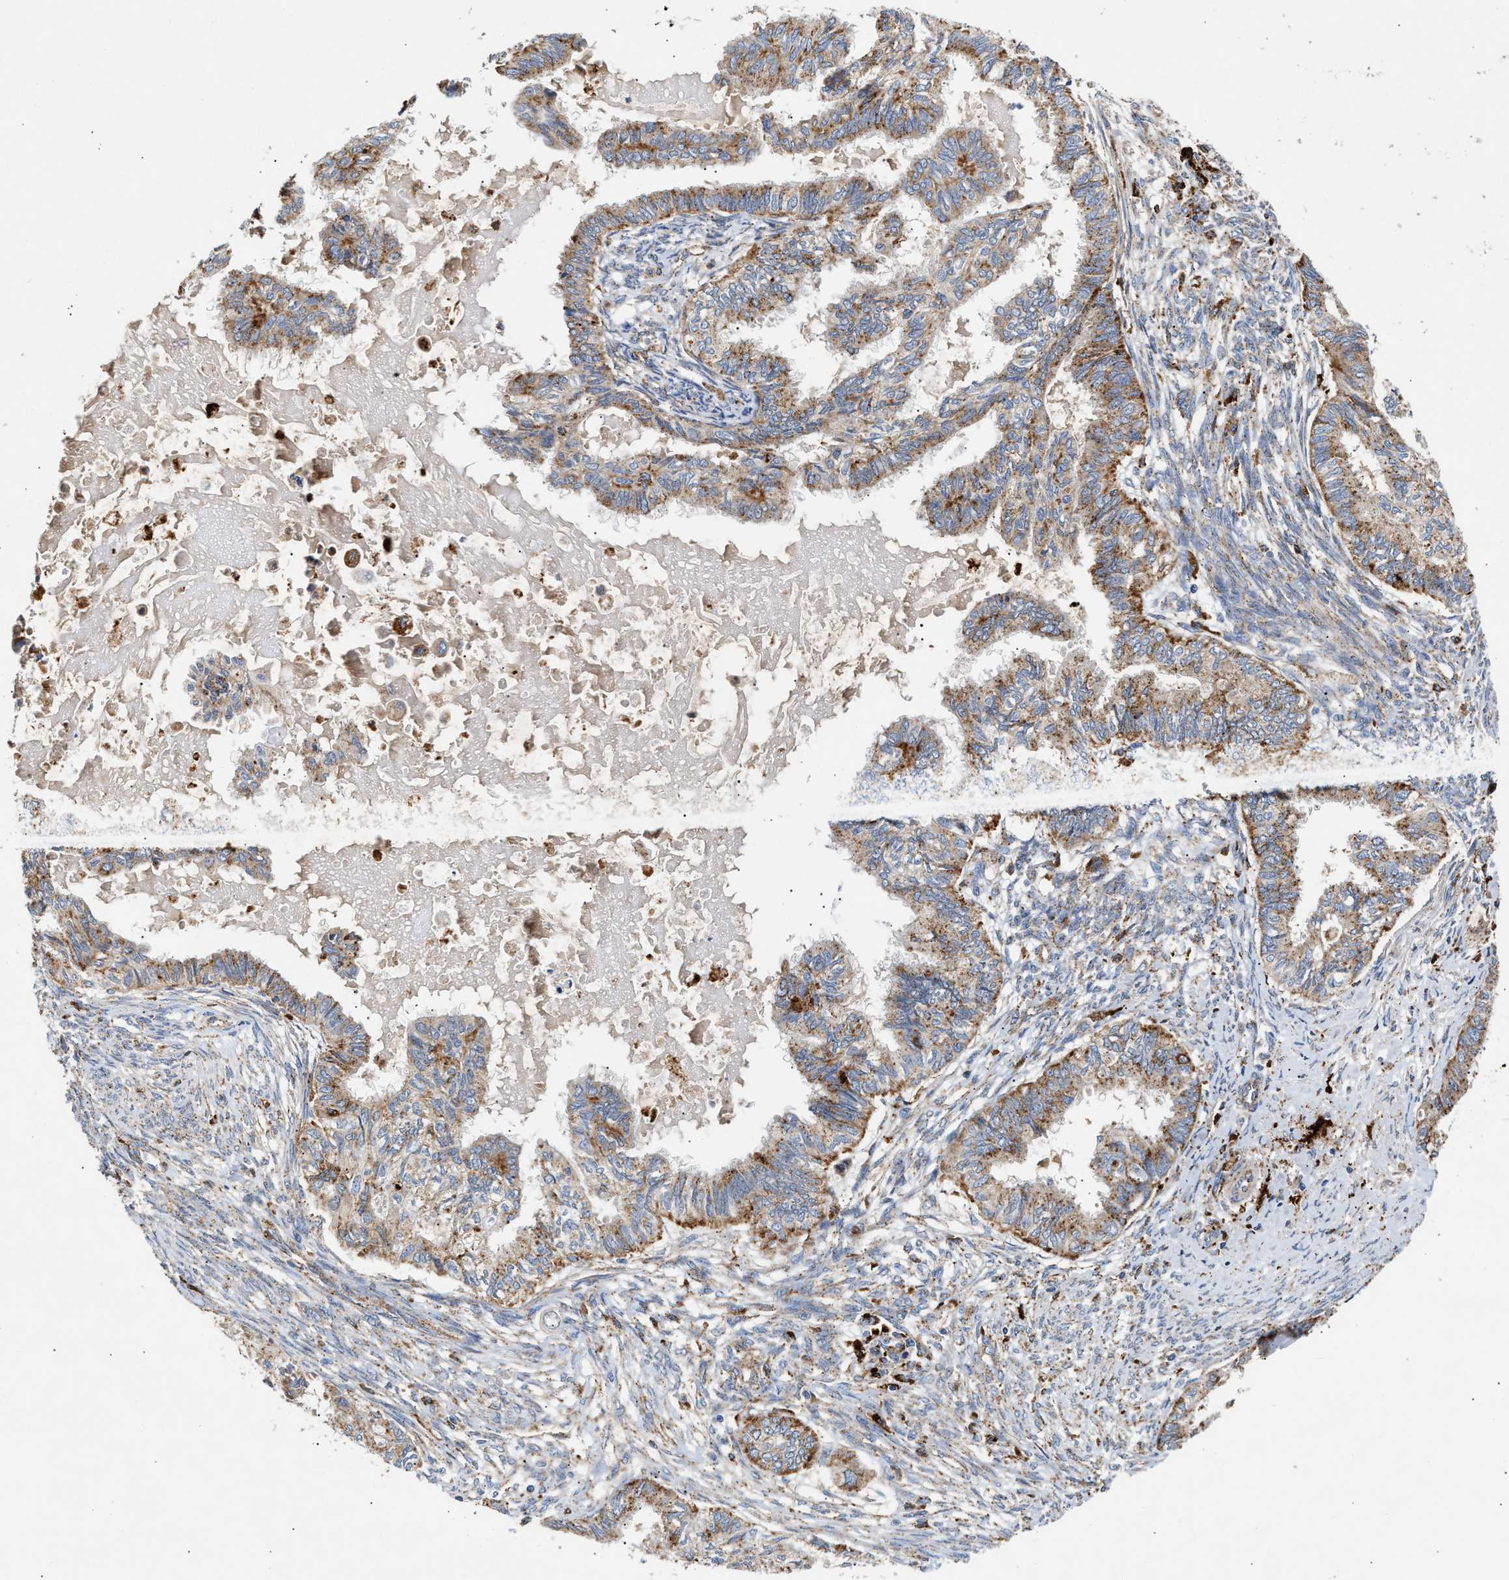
{"staining": {"intensity": "moderate", "quantity": ">75%", "location": "cytoplasmic/membranous"}, "tissue": "cervical cancer", "cell_type": "Tumor cells", "image_type": "cancer", "snomed": [{"axis": "morphology", "description": "Normal tissue, NOS"}, {"axis": "morphology", "description": "Adenocarcinoma, NOS"}, {"axis": "topography", "description": "Cervix"}, {"axis": "topography", "description": "Endometrium"}], "caption": "DAB (3,3'-diaminobenzidine) immunohistochemical staining of cervical adenocarcinoma shows moderate cytoplasmic/membranous protein positivity in approximately >75% of tumor cells.", "gene": "CCDC146", "patient": {"sex": "female", "age": 86}}